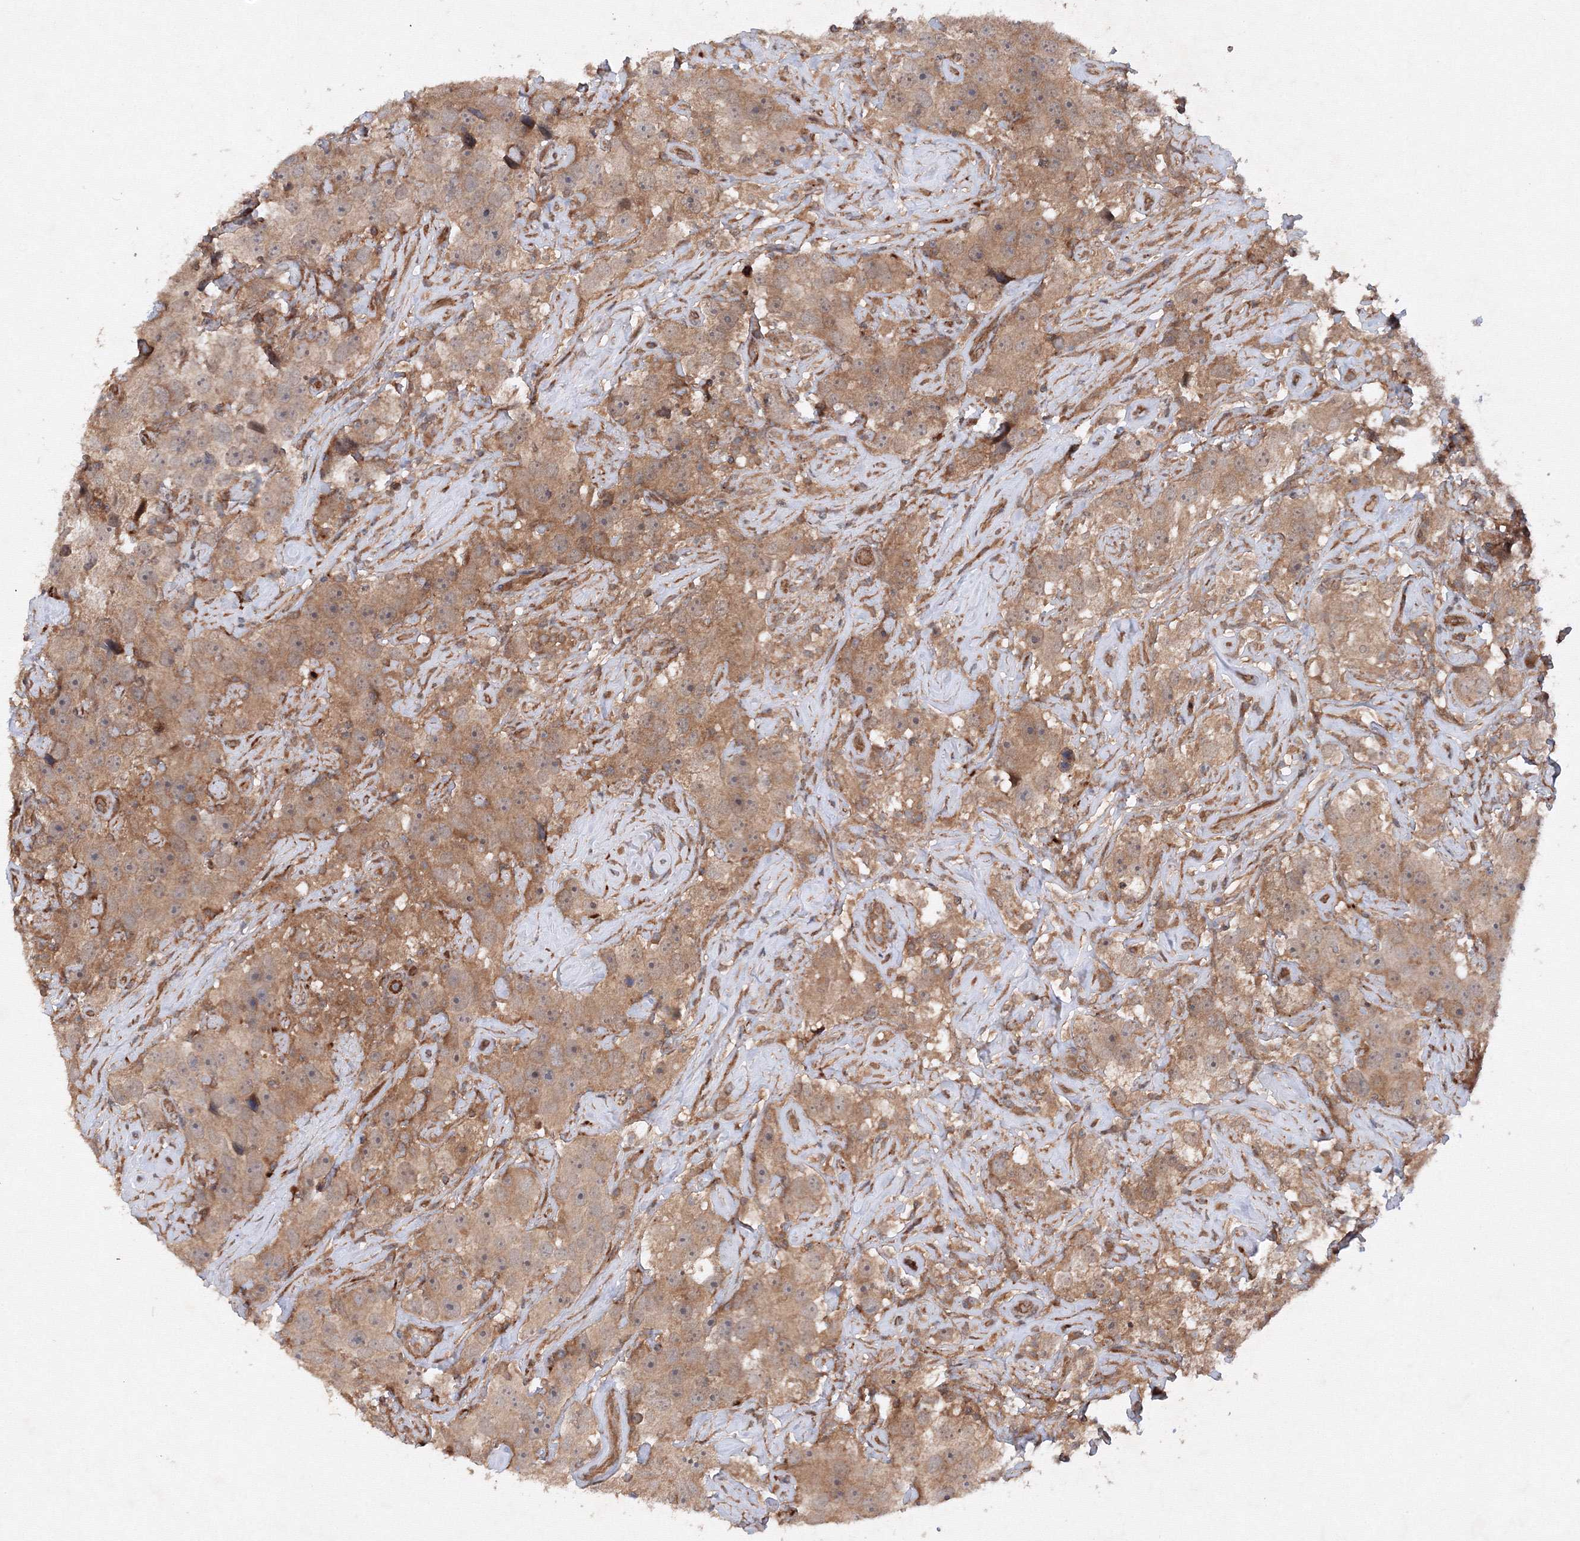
{"staining": {"intensity": "moderate", "quantity": ">75%", "location": "cytoplasmic/membranous"}, "tissue": "testis cancer", "cell_type": "Tumor cells", "image_type": "cancer", "snomed": [{"axis": "morphology", "description": "Seminoma, NOS"}, {"axis": "topography", "description": "Testis"}], "caption": "High-magnification brightfield microscopy of testis cancer (seminoma) stained with DAB (3,3'-diaminobenzidine) (brown) and counterstained with hematoxylin (blue). tumor cells exhibit moderate cytoplasmic/membranous expression is appreciated in about>75% of cells.", "gene": "DCTD", "patient": {"sex": "male", "age": 49}}